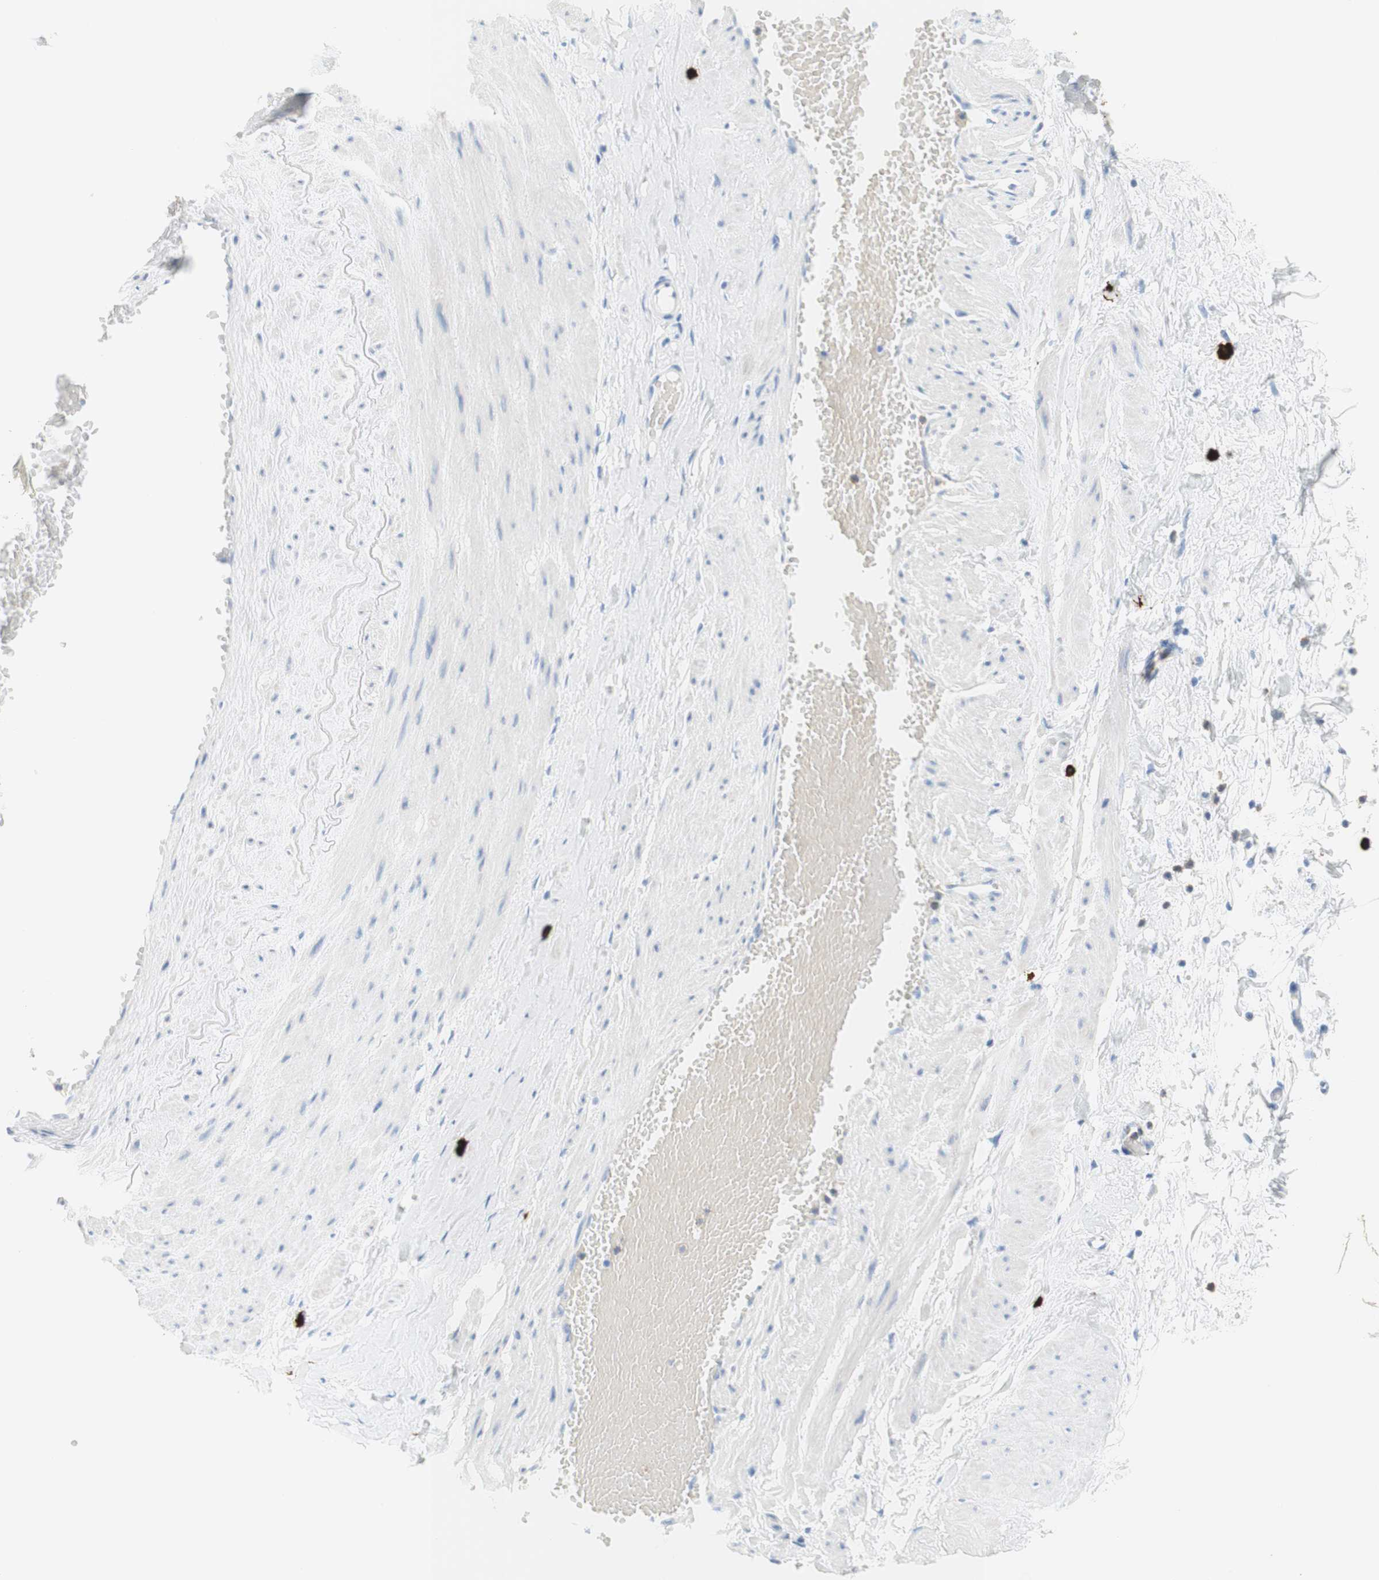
{"staining": {"intensity": "negative", "quantity": "none", "location": "none"}, "tissue": "adipose tissue", "cell_type": "Adipocytes", "image_type": "normal", "snomed": [{"axis": "morphology", "description": "Normal tissue, NOS"}, {"axis": "topography", "description": "Soft tissue"}, {"axis": "topography", "description": "Vascular tissue"}], "caption": "DAB immunohistochemical staining of benign human adipose tissue shows no significant staining in adipocytes.", "gene": "CEACAM1", "patient": {"sex": "female", "age": 35}}